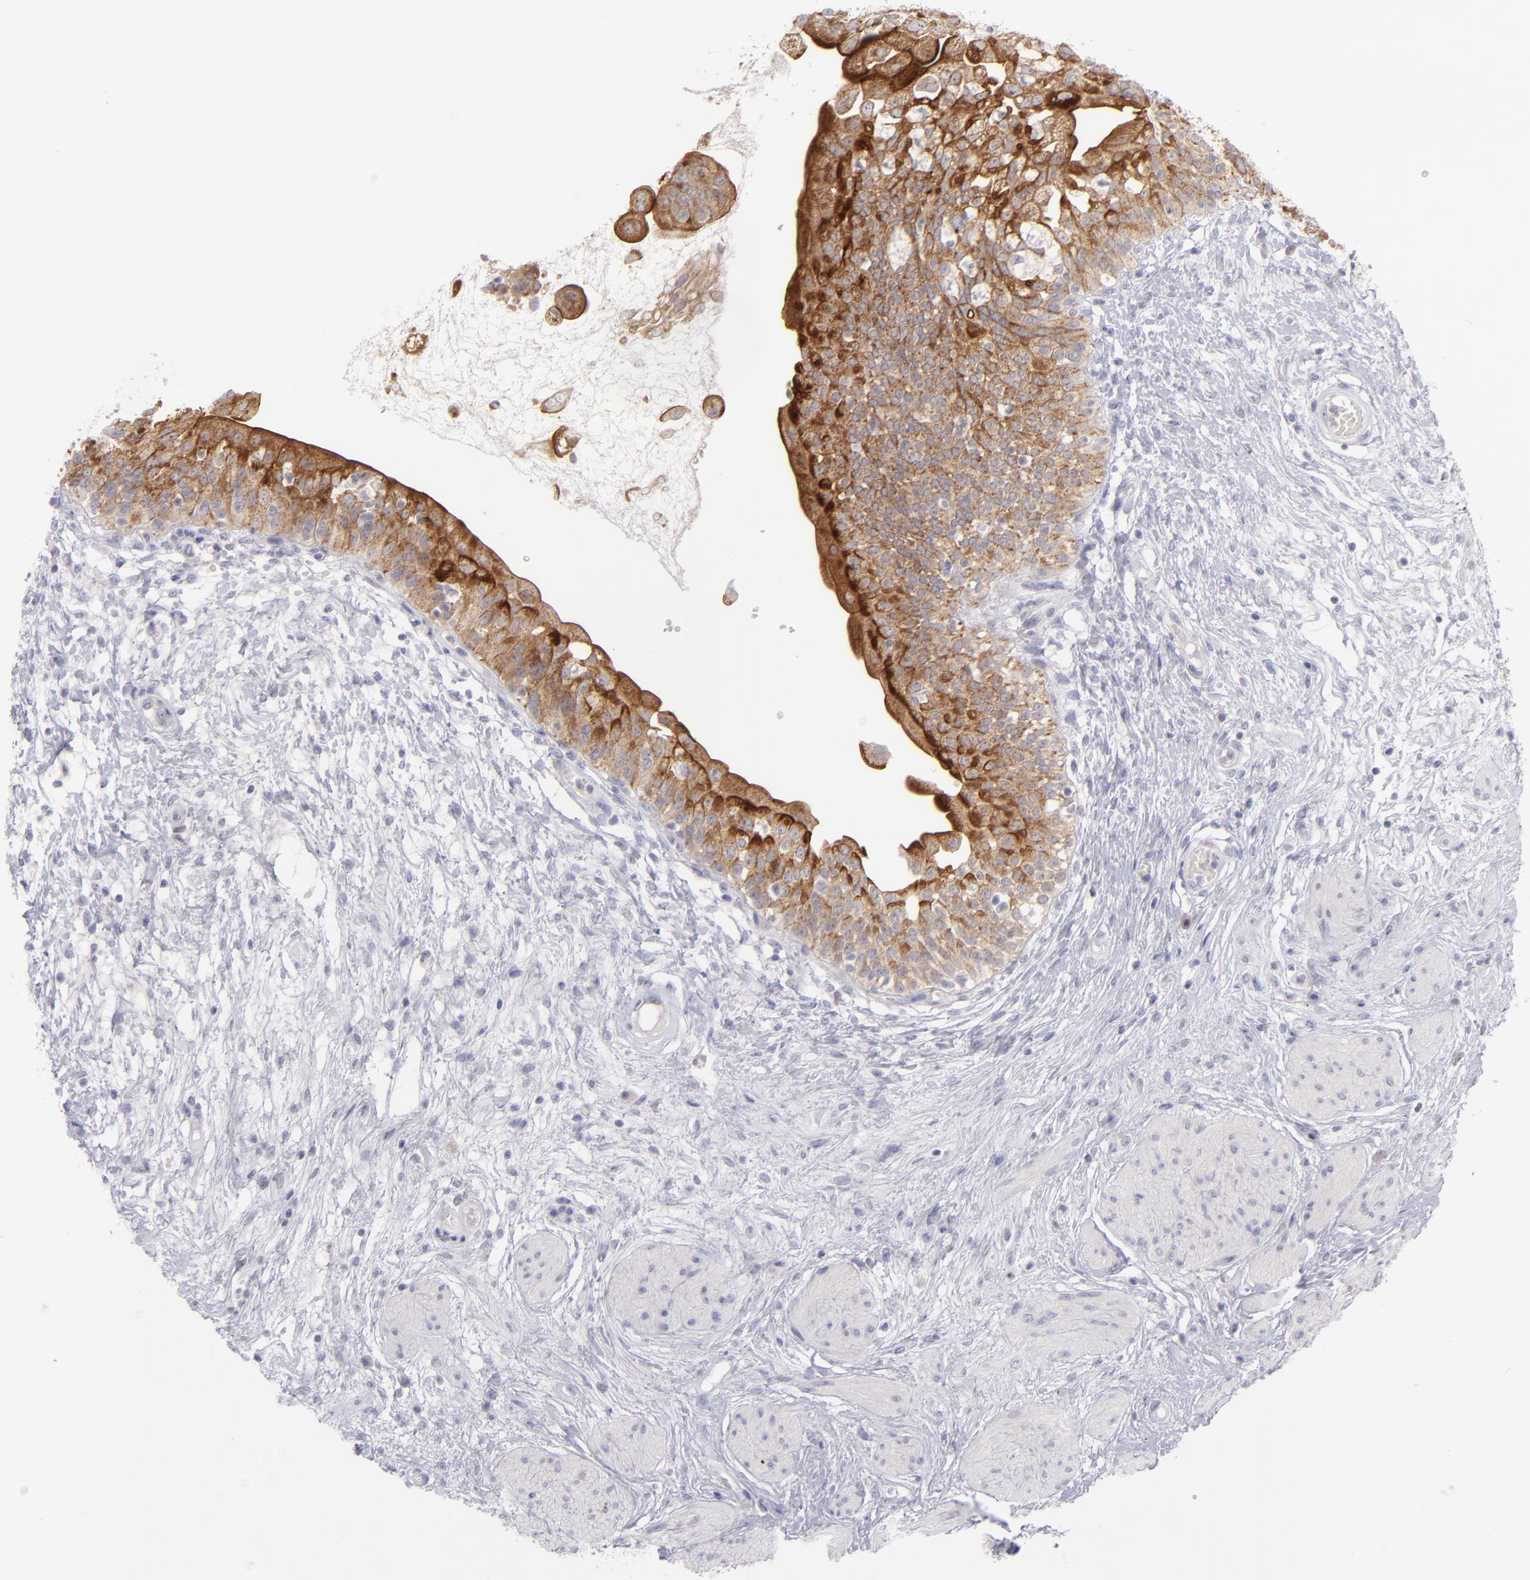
{"staining": {"intensity": "moderate", "quantity": ">75%", "location": "cytoplasmic/membranous"}, "tissue": "urinary bladder", "cell_type": "Urothelial cells", "image_type": "normal", "snomed": [{"axis": "morphology", "description": "Normal tissue, NOS"}, {"axis": "topography", "description": "Urinary bladder"}], "caption": "Immunohistochemical staining of normal human urinary bladder exhibits medium levels of moderate cytoplasmic/membranous expression in about >75% of urothelial cells.", "gene": "EVPL", "patient": {"sex": "female", "age": 55}}